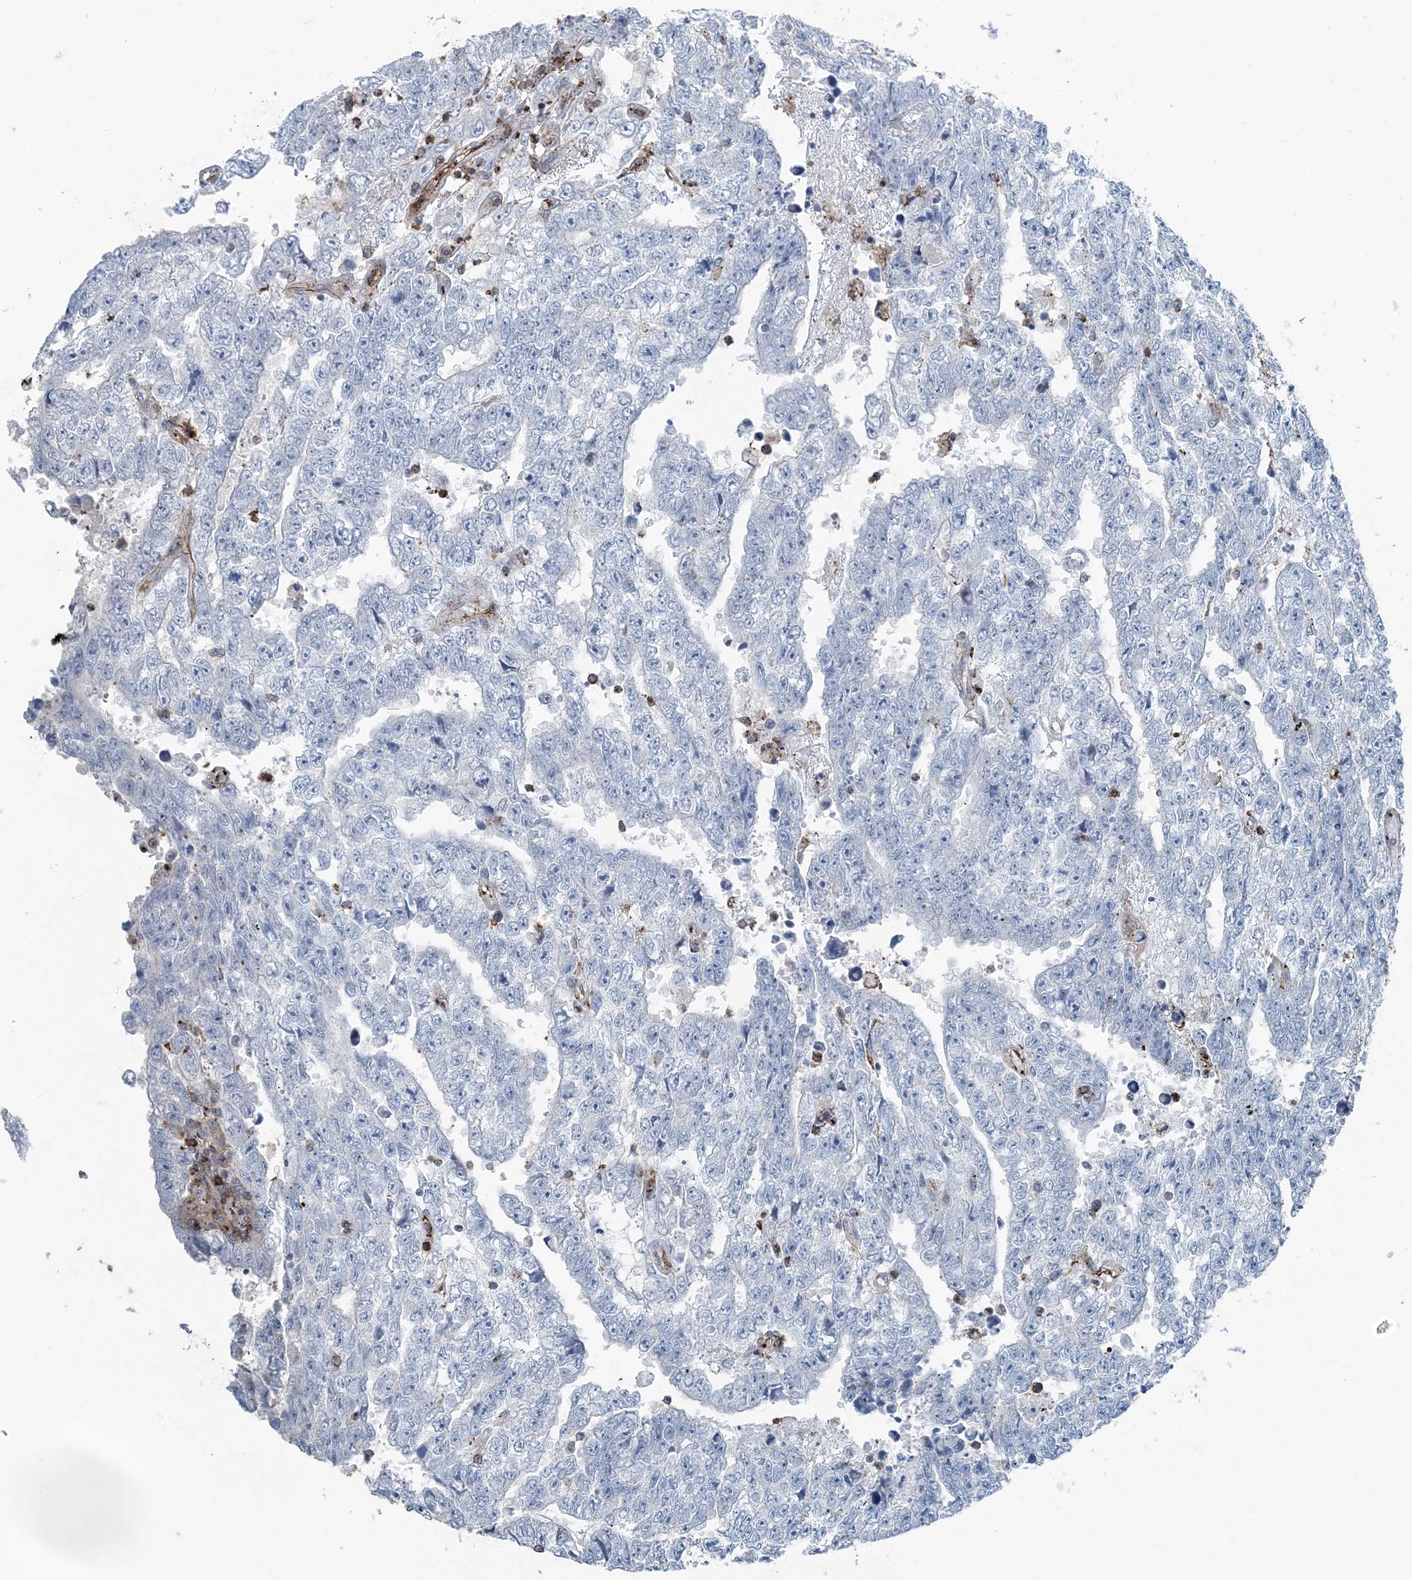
{"staining": {"intensity": "negative", "quantity": "none", "location": "none"}, "tissue": "testis cancer", "cell_type": "Tumor cells", "image_type": "cancer", "snomed": [{"axis": "morphology", "description": "Carcinoma, Embryonal, NOS"}, {"axis": "topography", "description": "Testis"}], "caption": "Tumor cells are negative for brown protein staining in testis embryonal carcinoma.", "gene": "CFL1", "patient": {"sex": "male", "age": 25}}